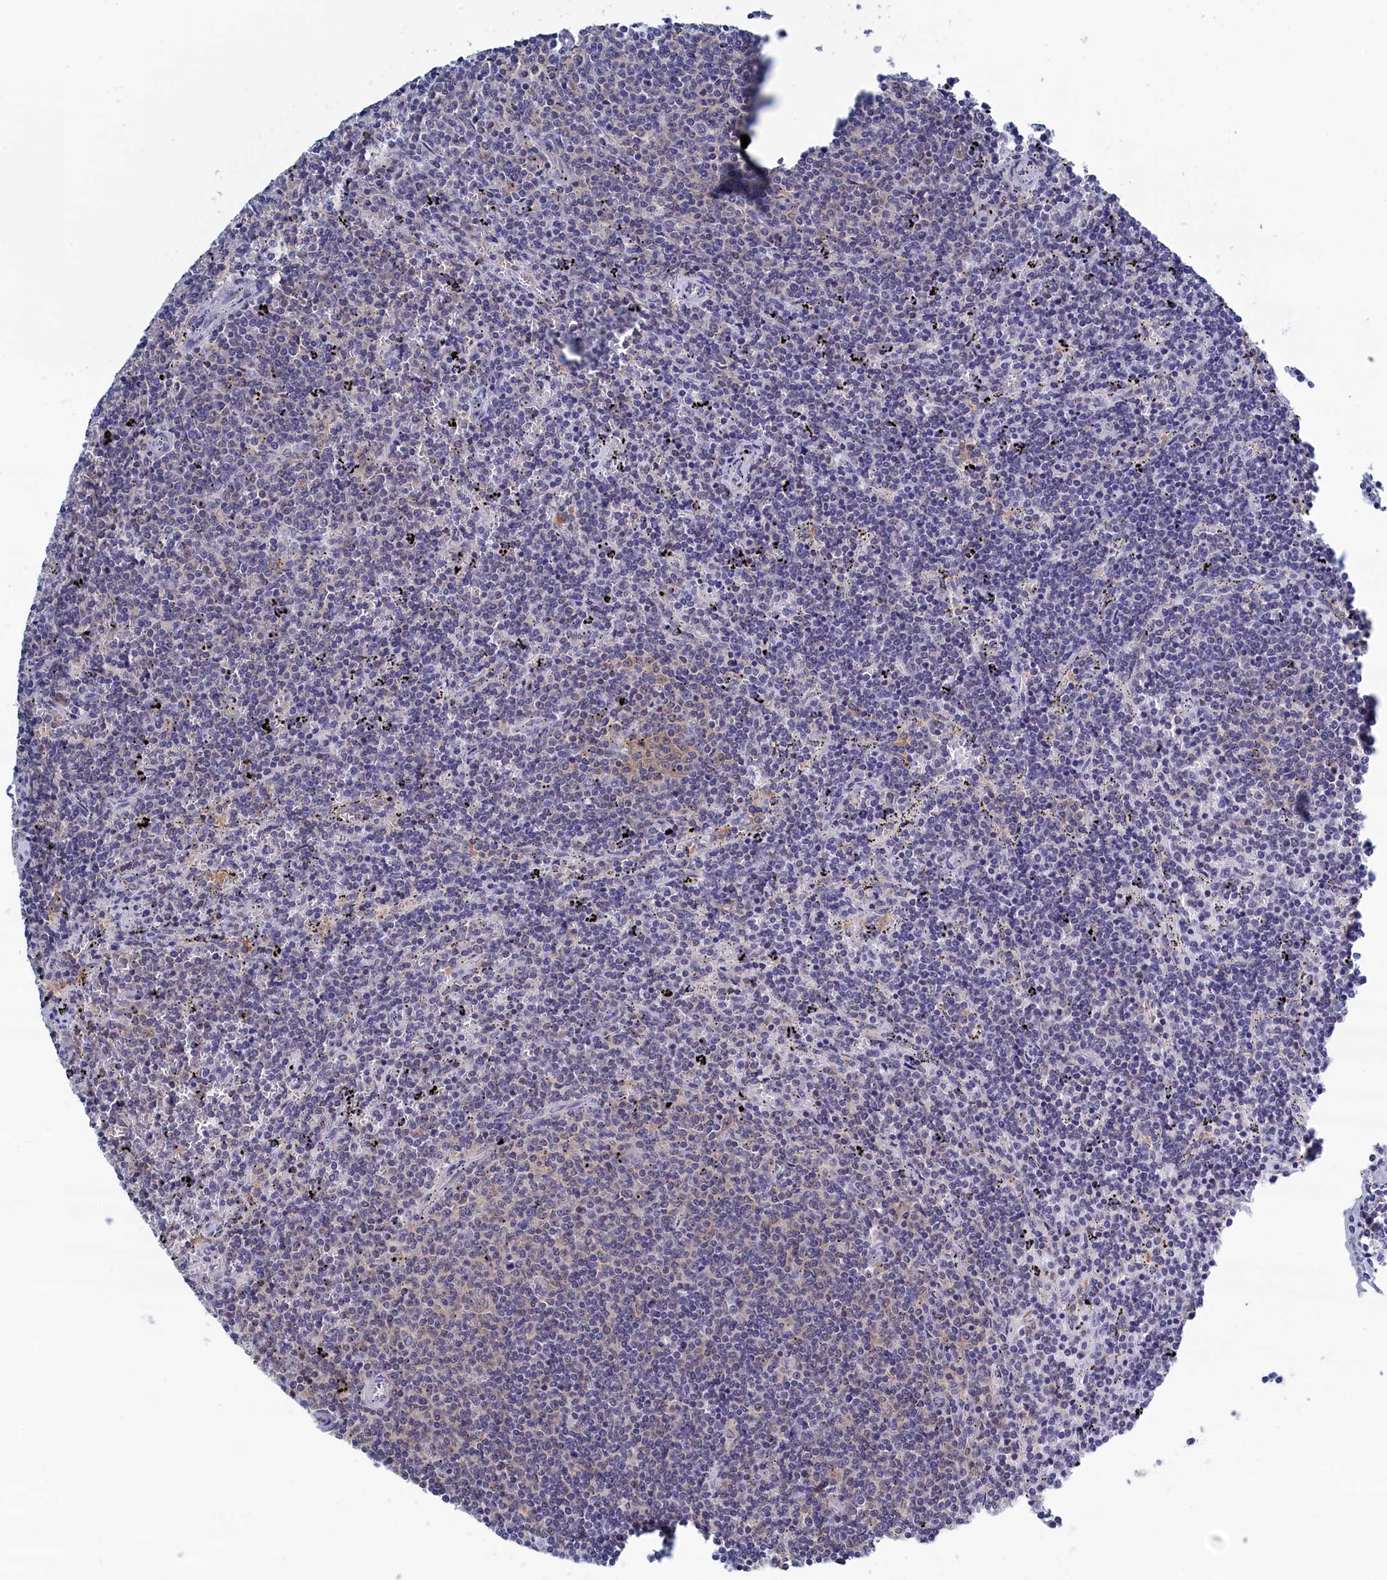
{"staining": {"intensity": "negative", "quantity": "none", "location": "none"}, "tissue": "lymphoma", "cell_type": "Tumor cells", "image_type": "cancer", "snomed": [{"axis": "morphology", "description": "Malignant lymphoma, non-Hodgkin's type, Low grade"}, {"axis": "topography", "description": "Spleen"}], "caption": "This is an immunohistochemistry (IHC) micrograph of malignant lymphoma, non-Hodgkin's type (low-grade). There is no expression in tumor cells.", "gene": "PGP", "patient": {"sex": "female", "age": 50}}